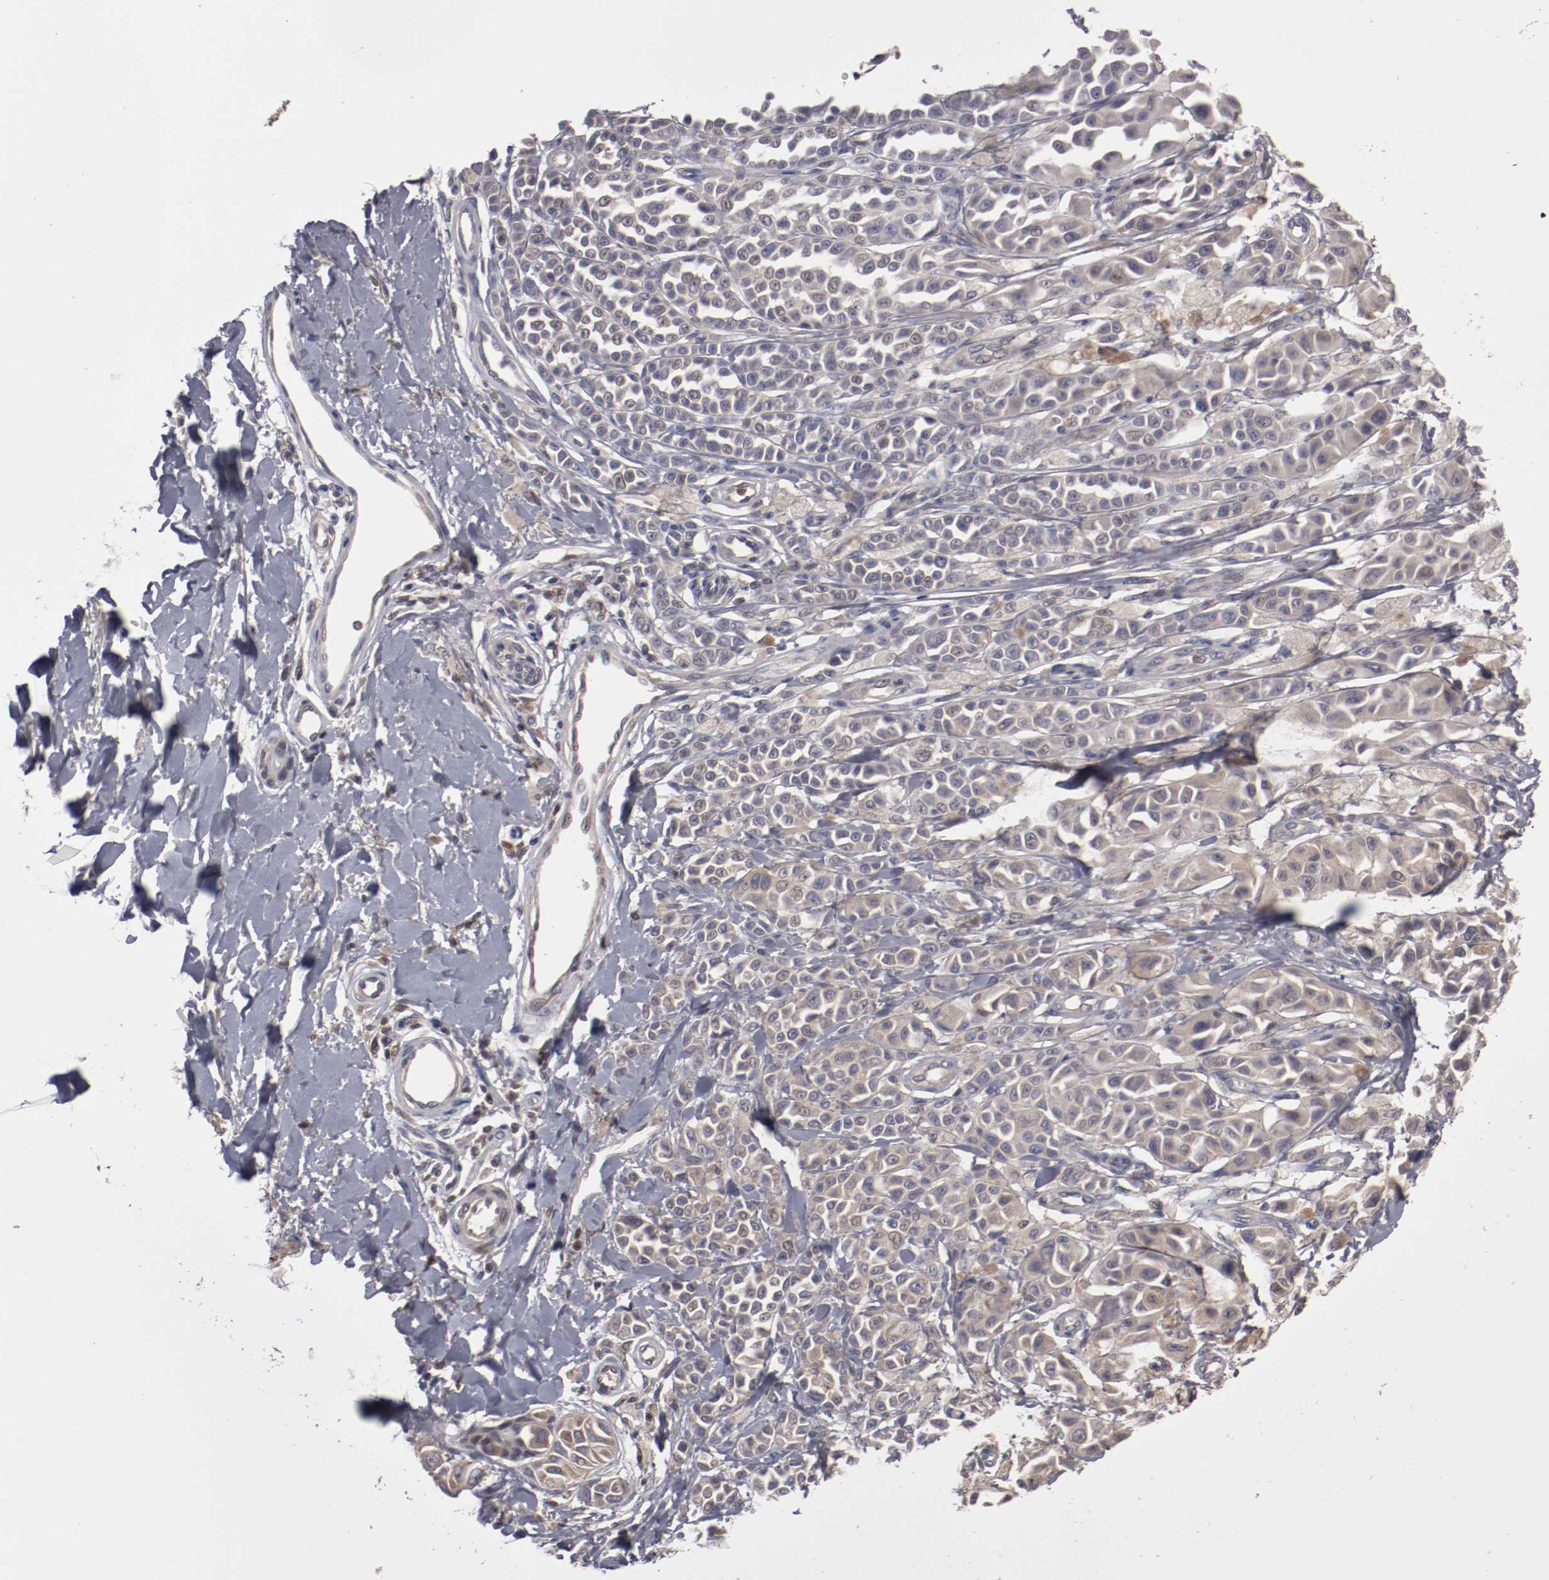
{"staining": {"intensity": "weak", "quantity": ">75%", "location": "cytoplasmic/membranous"}, "tissue": "melanoma", "cell_type": "Tumor cells", "image_type": "cancer", "snomed": [{"axis": "morphology", "description": "Malignant melanoma, NOS"}, {"axis": "topography", "description": "Skin"}], "caption": "A photomicrograph showing weak cytoplasmic/membranous expression in approximately >75% of tumor cells in malignant melanoma, as visualized by brown immunohistochemical staining.", "gene": "SERPINA7", "patient": {"sex": "female", "age": 38}}